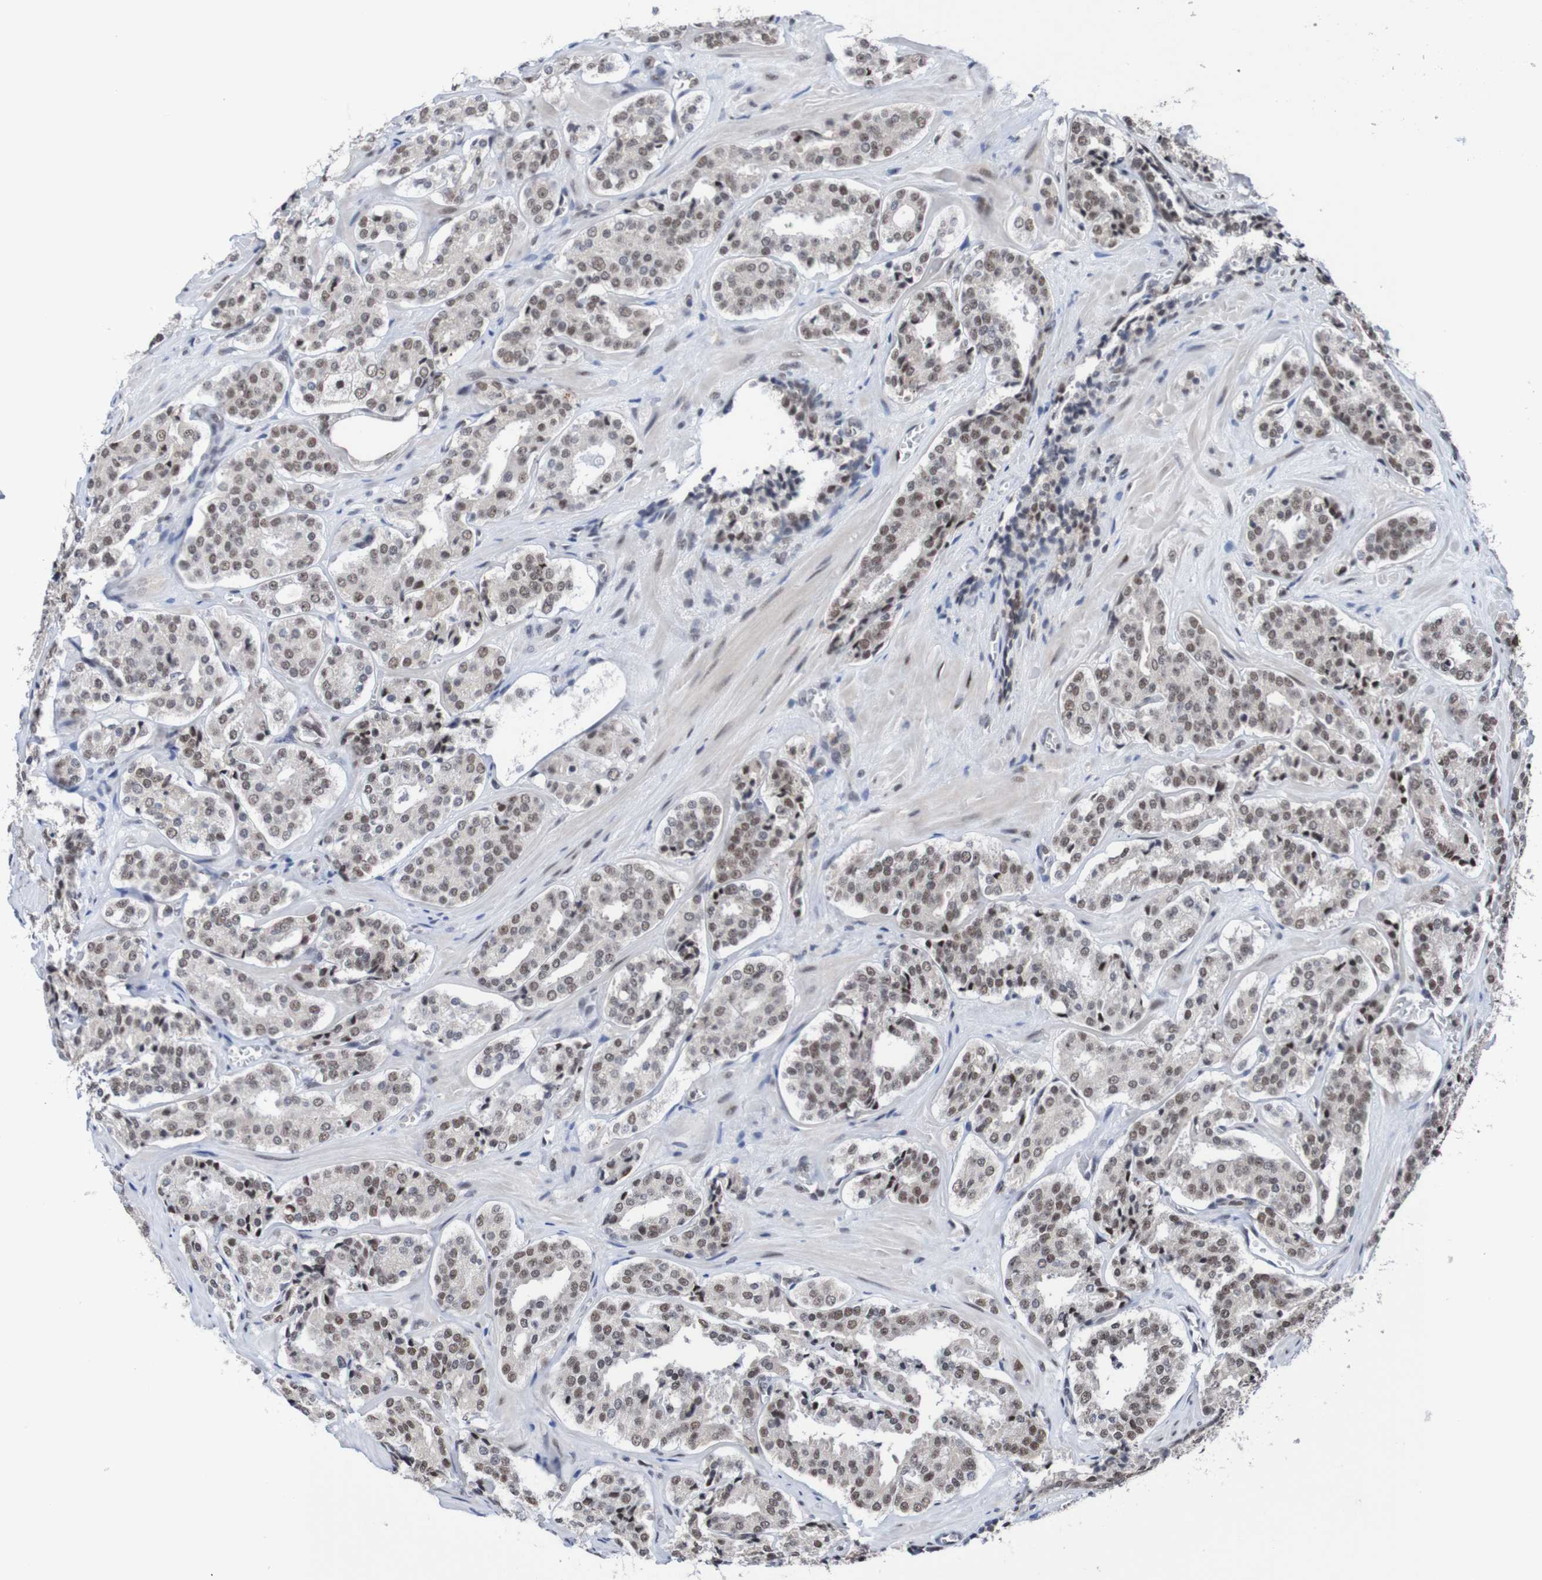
{"staining": {"intensity": "weak", "quantity": "25%-75%", "location": "nuclear"}, "tissue": "prostate cancer", "cell_type": "Tumor cells", "image_type": "cancer", "snomed": [{"axis": "morphology", "description": "Adenocarcinoma, High grade"}, {"axis": "topography", "description": "Prostate"}], "caption": "Weak nuclear positivity for a protein is present in approximately 25%-75% of tumor cells of prostate cancer using immunohistochemistry.", "gene": "CDC5L", "patient": {"sex": "male", "age": 60}}